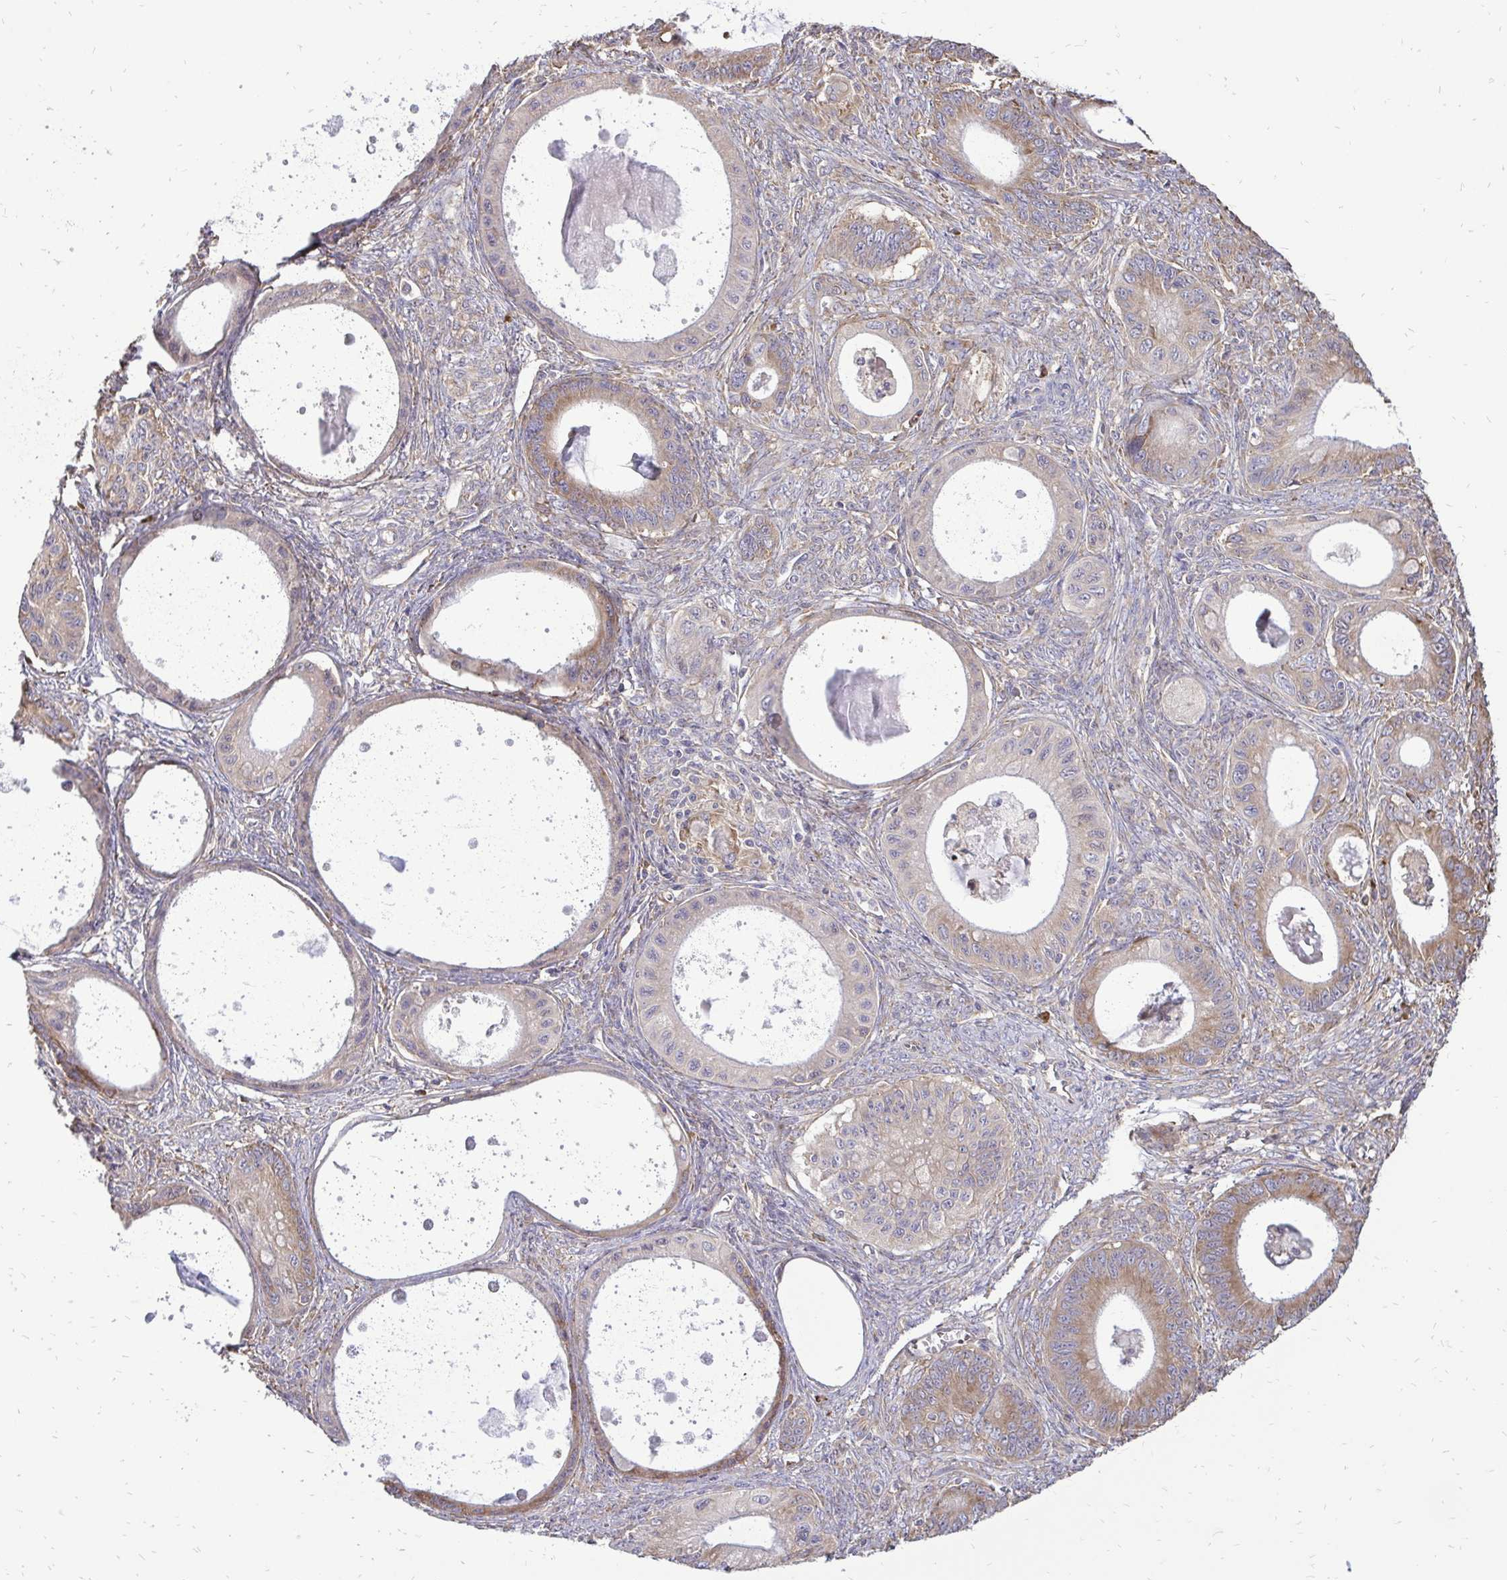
{"staining": {"intensity": "weak", "quantity": "25%-75%", "location": "cytoplasmic/membranous"}, "tissue": "ovarian cancer", "cell_type": "Tumor cells", "image_type": "cancer", "snomed": [{"axis": "morphology", "description": "Cystadenocarcinoma, mucinous, NOS"}, {"axis": "topography", "description": "Ovary"}], "caption": "About 25%-75% of tumor cells in ovarian mucinous cystadenocarcinoma display weak cytoplasmic/membranous protein positivity as visualized by brown immunohistochemical staining.", "gene": "RPS3", "patient": {"sex": "female", "age": 64}}